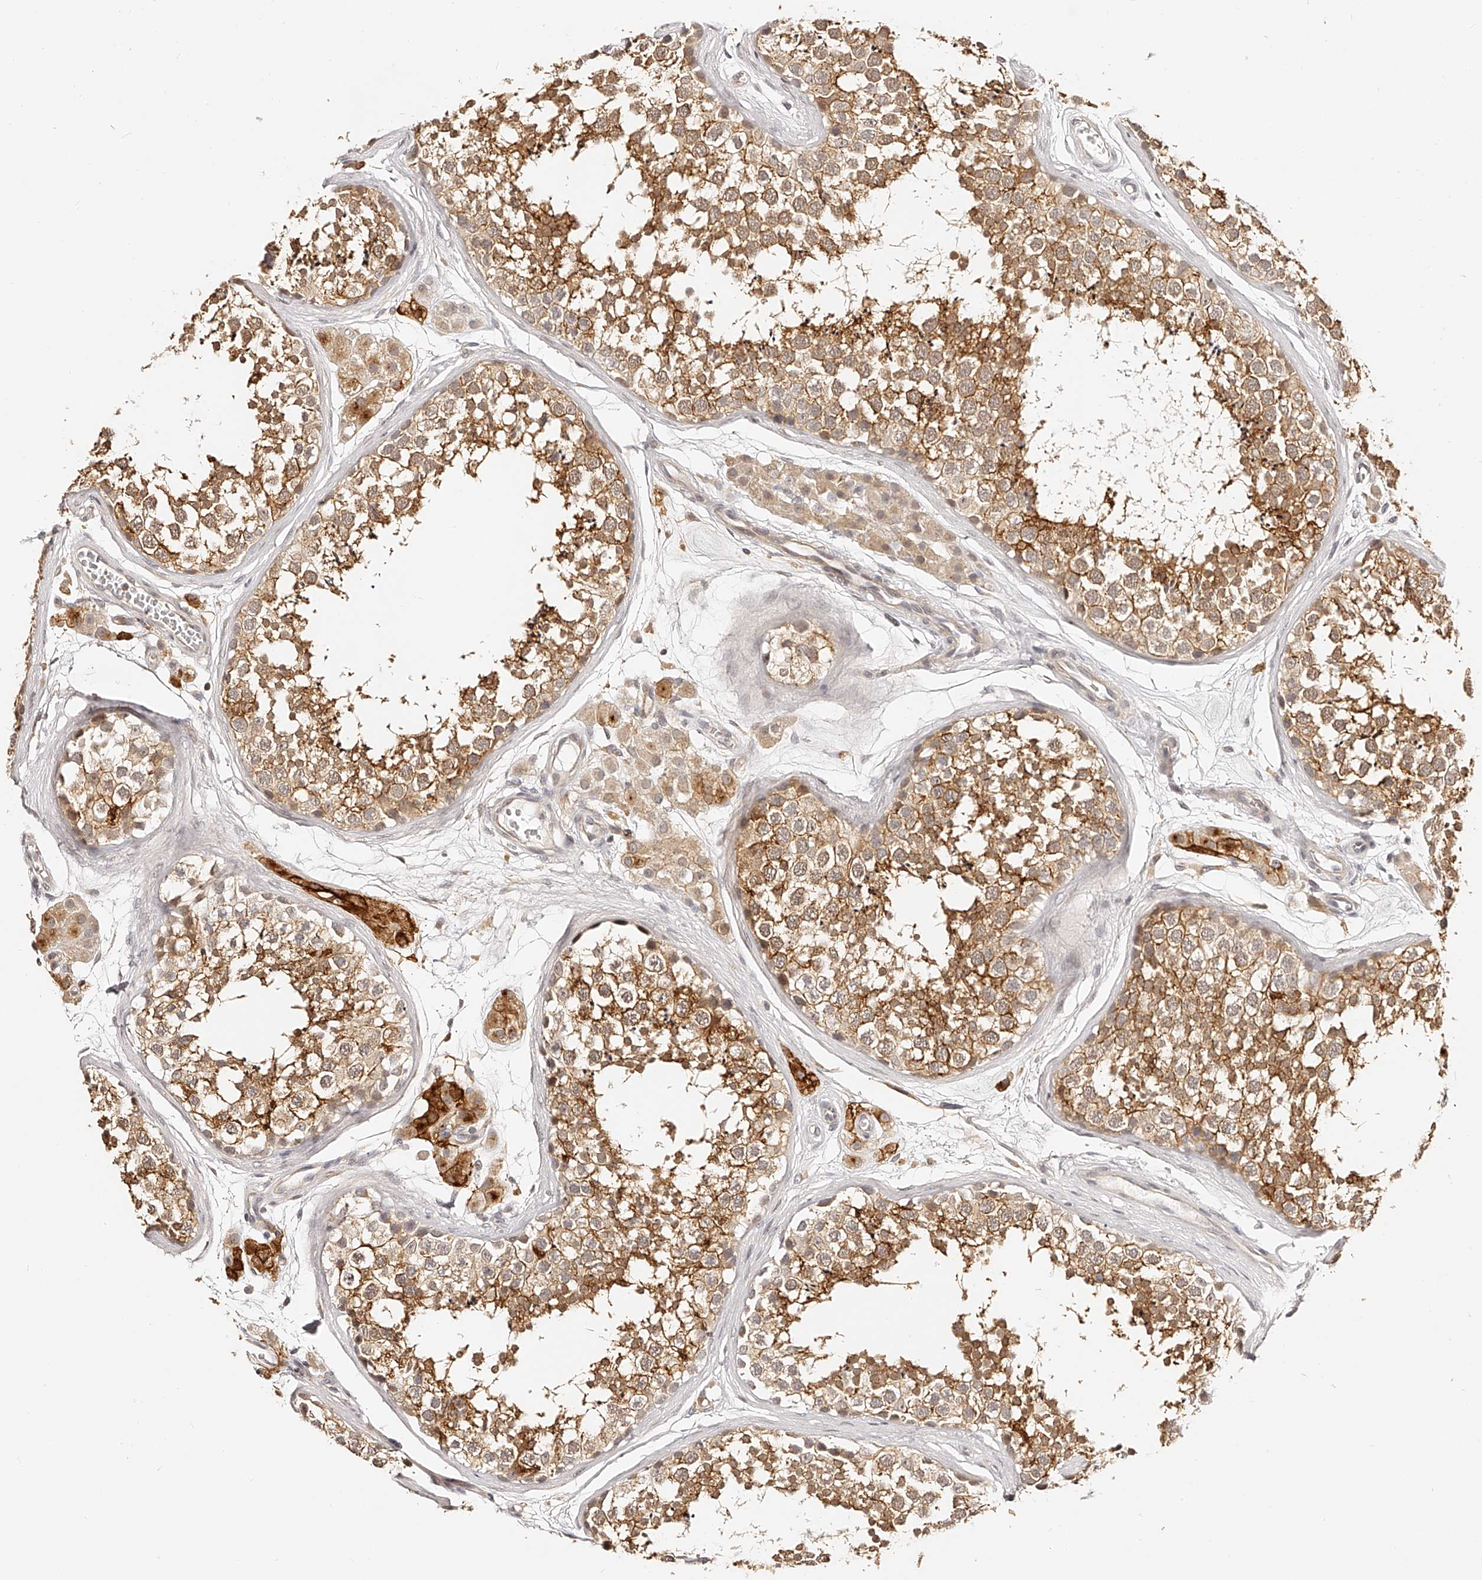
{"staining": {"intensity": "strong", "quantity": ">75%", "location": "cytoplasmic/membranous"}, "tissue": "testis", "cell_type": "Cells in seminiferous ducts", "image_type": "normal", "snomed": [{"axis": "morphology", "description": "Normal tissue, NOS"}, {"axis": "topography", "description": "Testis"}], "caption": "A high amount of strong cytoplasmic/membranous expression is seen in about >75% of cells in seminiferous ducts in unremarkable testis. The protein is stained brown, and the nuclei are stained in blue (DAB (3,3'-diaminobenzidine) IHC with brightfield microscopy, high magnification).", "gene": "ZNF789", "patient": {"sex": "male", "age": 56}}